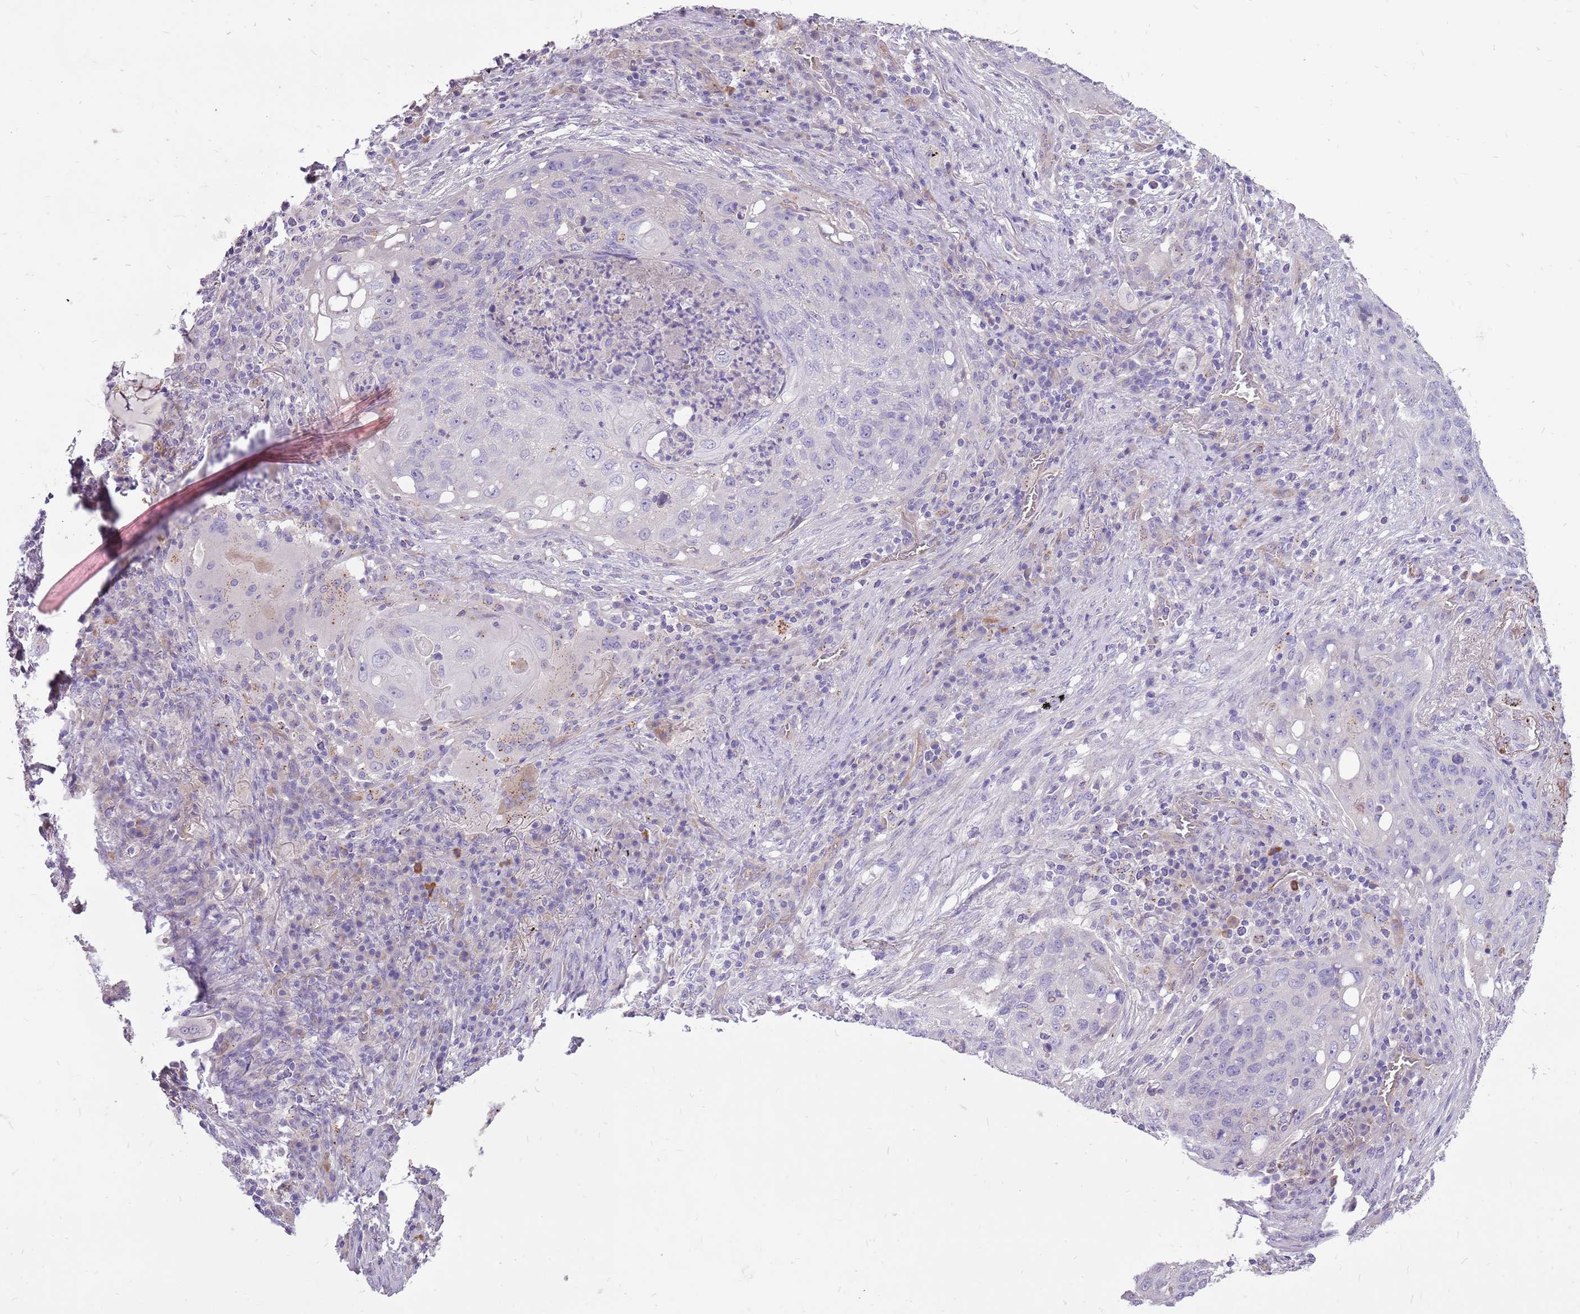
{"staining": {"intensity": "negative", "quantity": "none", "location": "none"}, "tissue": "lung cancer", "cell_type": "Tumor cells", "image_type": "cancer", "snomed": [{"axis": "morphology", "description": "Squamous cell carcinoma, NOS"}, {"axis": "topography", "description": "Lung"}], "caption": "A high-resolution image shows immunohistochemistry (IHC) staining of lung cancer (squamous cell carcinoma), which reveals no significant expression in tumor cells. (DAB immunohistochemistry, high magnification).", "gene": "NTN4", "patient": {"sex": "female", "age": 63}}